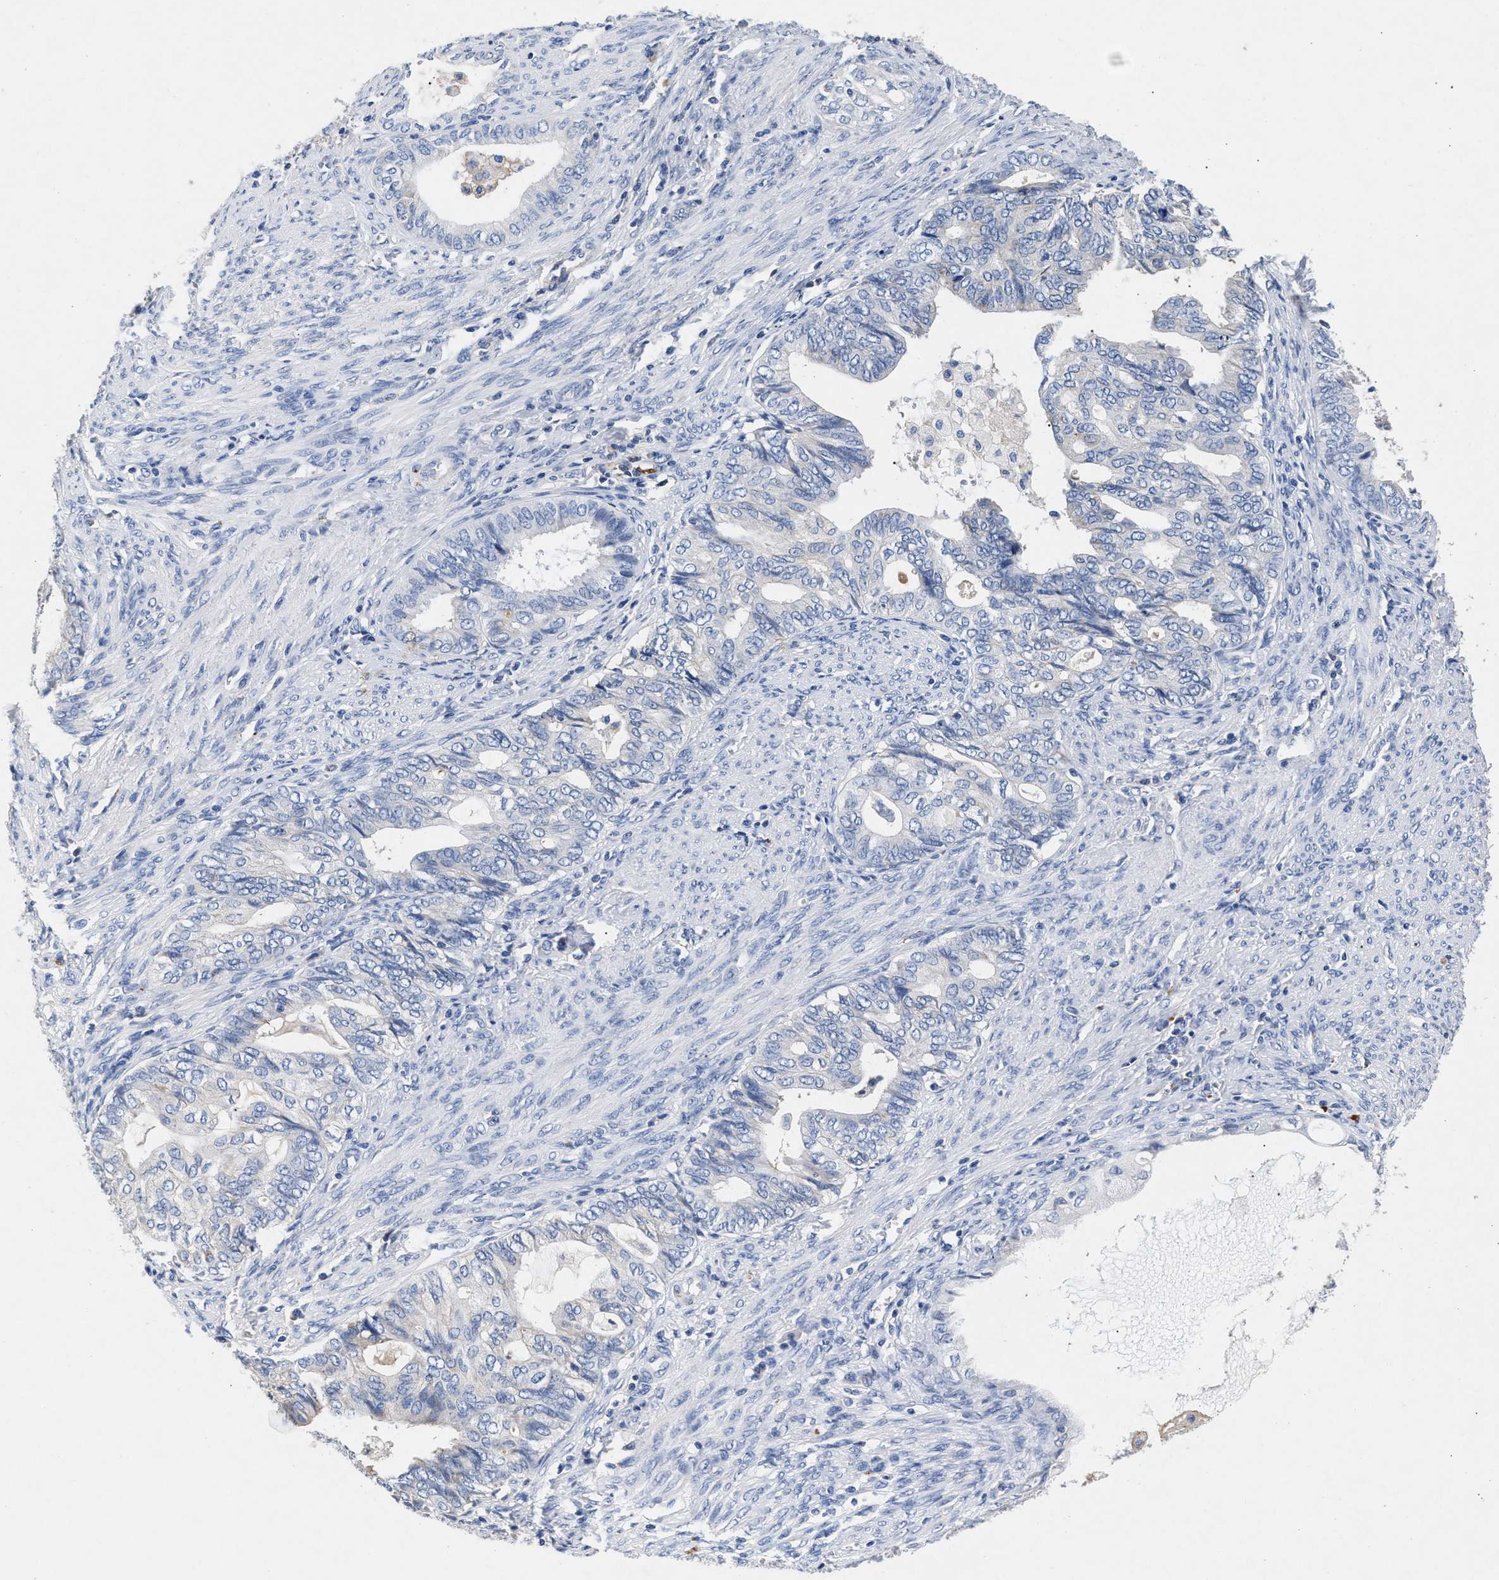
{"staining": {"intensity": "negative", "quantity": "none", "location": "none"}, "tissue": "endometrial cancer", "cell_type": "Tumor cells", "image_type": "cancer", "snomed": [{"axis": "morphology", "description": "Adenocarcinoma, NOS"}, {"axis": "topography", "description": "Endometrium"}], "caption": "The micrograph reveals no significant expression in tumor cells of endometrial adenocarcinoma.", "gene": "GNAI3", "patient": {"sex": "female", "age": 86}}